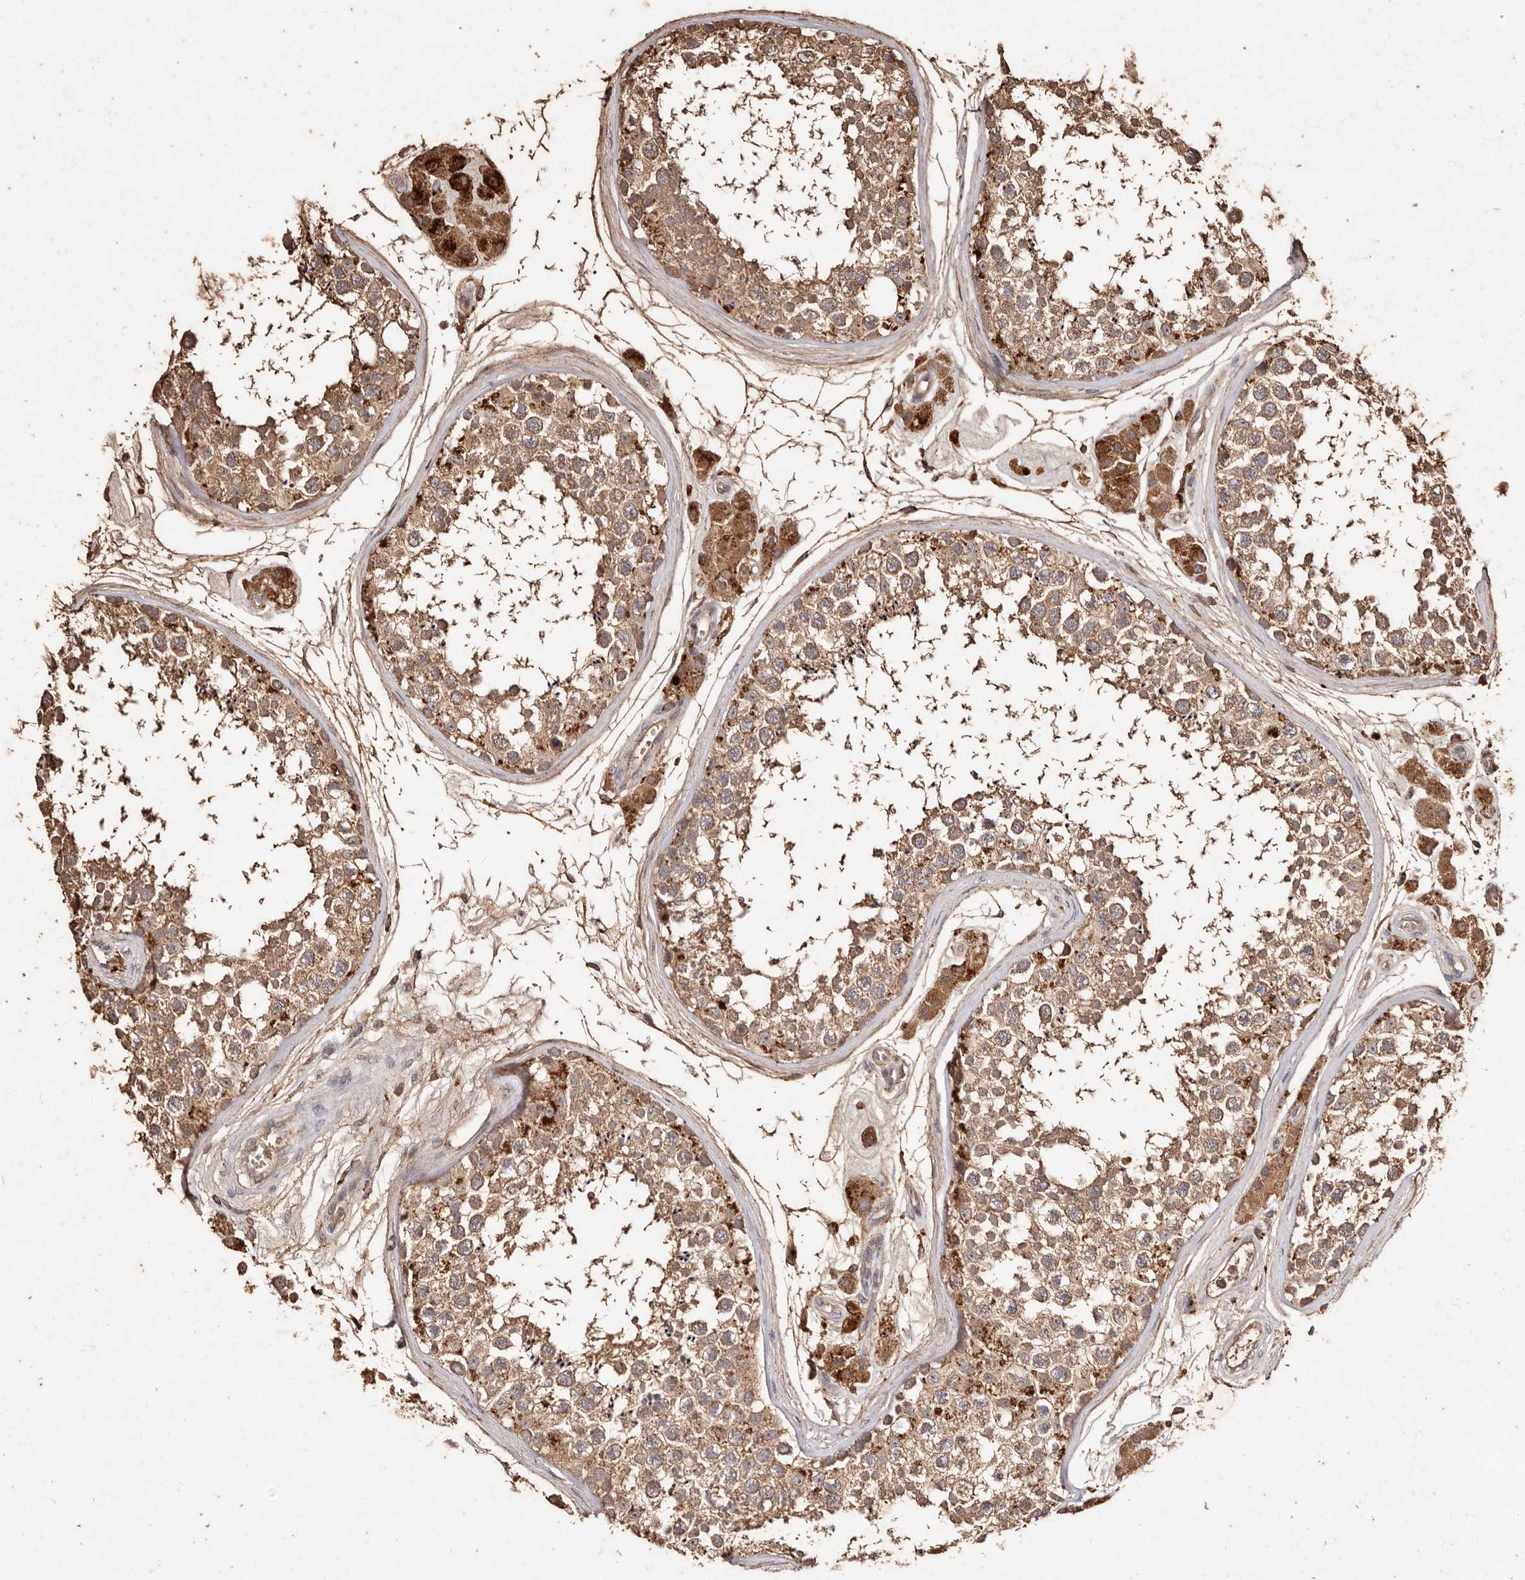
{"staining": {"intensity": "moderate", "quantity": ">75%", "location": "cytoplasmic/membranous"}, "tissue": "testis", "cell_type": "Cells in seminiferous ducts", "image_type": "normal", "snomed": [{"axis": "morphology", "description": "Normal tissue, NOS"}, {"axis": "topography", "description": "Testis"}], "caption": "Testis stained with DAB immunohistochemistry exhibits medium levels of moderate cytoplasmic/membranous staining in about >75% of cells in seminiferous ducts.", "gene": "FARS2", "patient": {"sex": "male", "age": 56}}